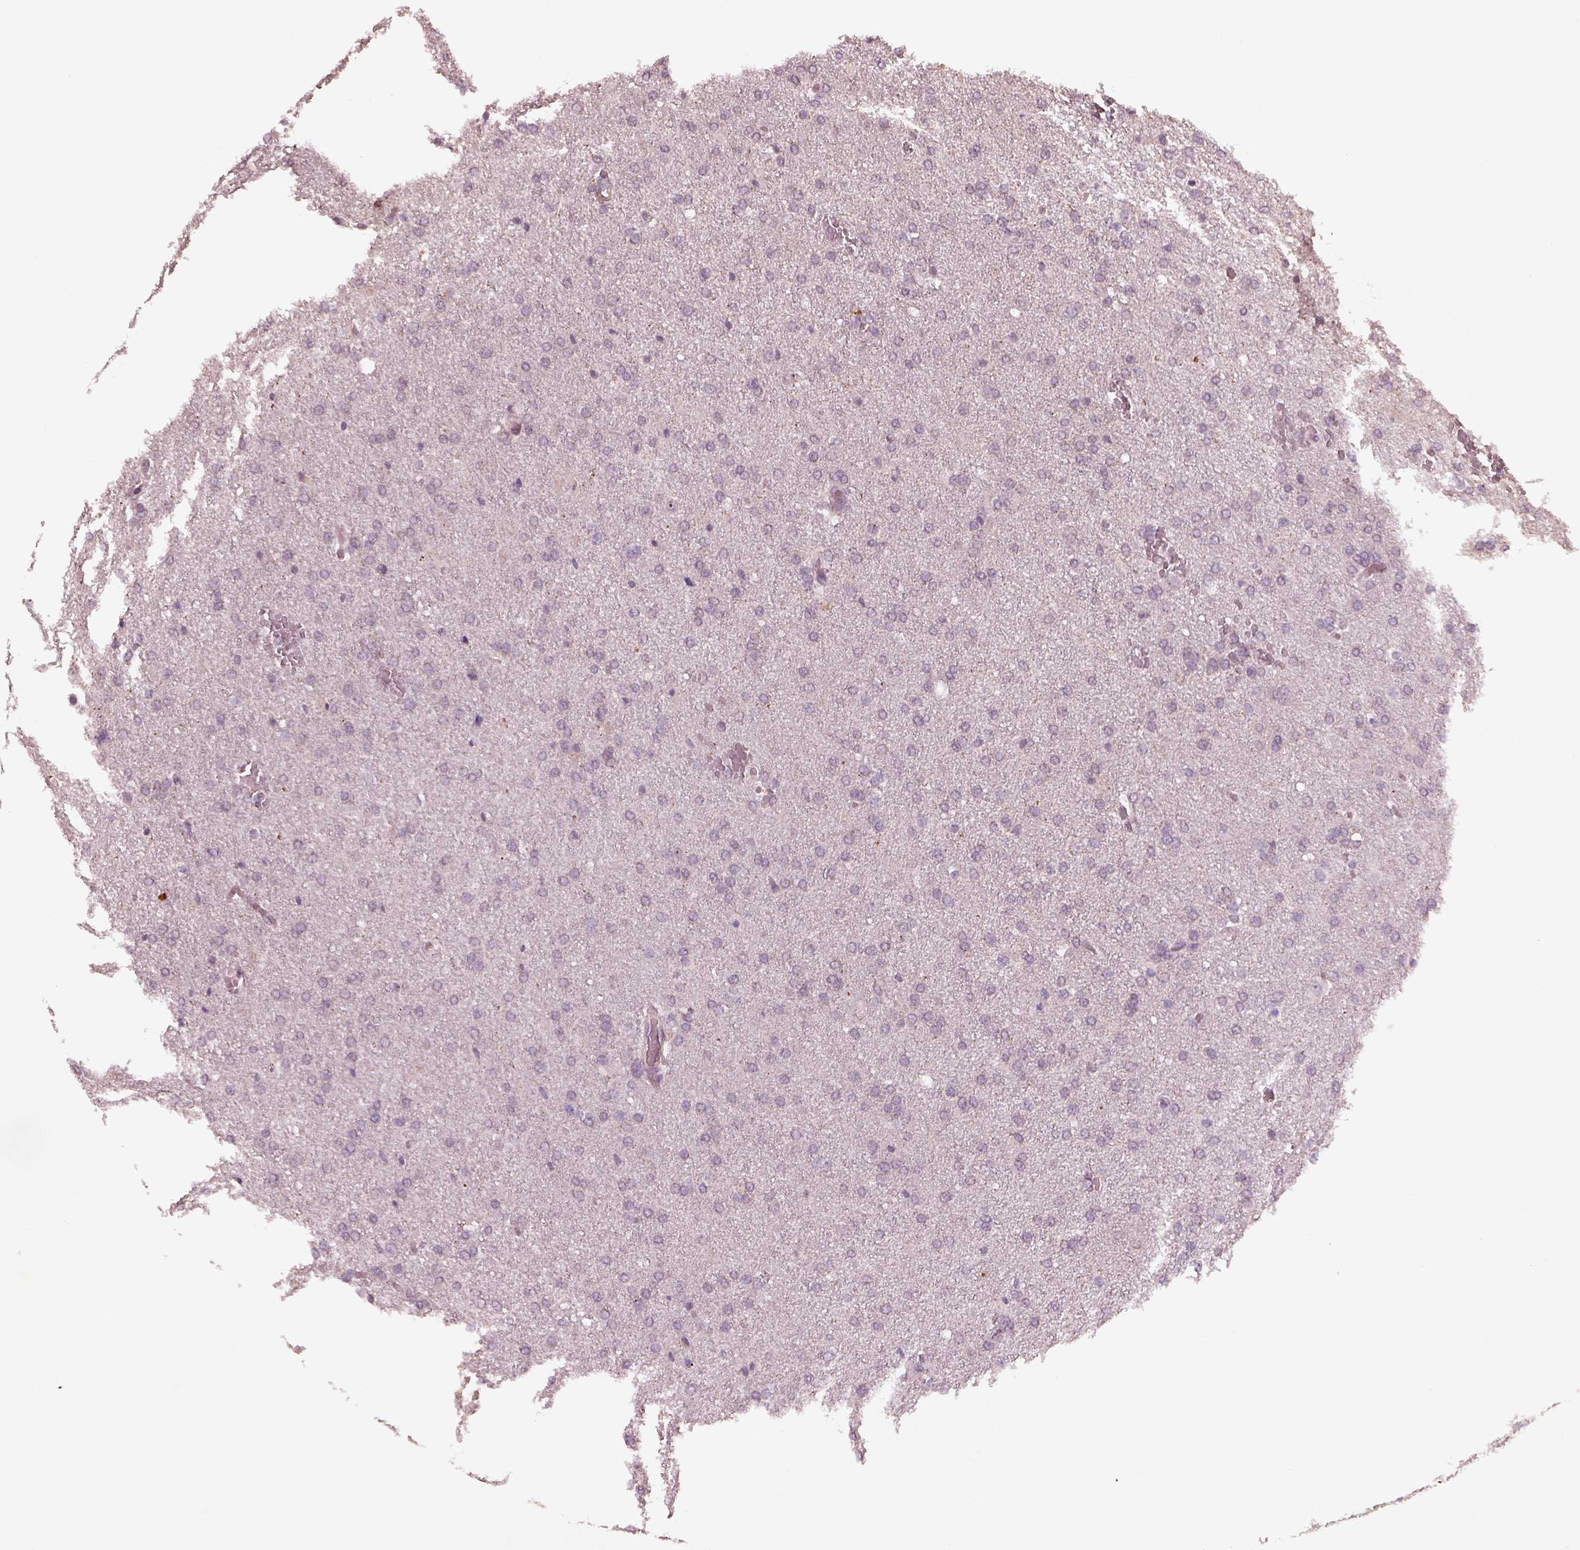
{"staining": {"intensity": "negative", "quantity": "none", "location": "none"}, "tissue": "glioma", "cell_type": "Tumor cells", "image_type": "cancer", "snomed": [{"axis": "morphology", "description": "Glioma, malignant, High grade"}, {"axis": "topography", "description": "Brain"}], "caption": "DAB immunohistochemical staining of human glioma exhibits no significant positivity in tumor cells. (Brightfield microscopy of DAB immunohistochemistry (IHC) at high magnification).", "gene": "SDCBP2", "patient": {"sex": "male", "age": 68}}